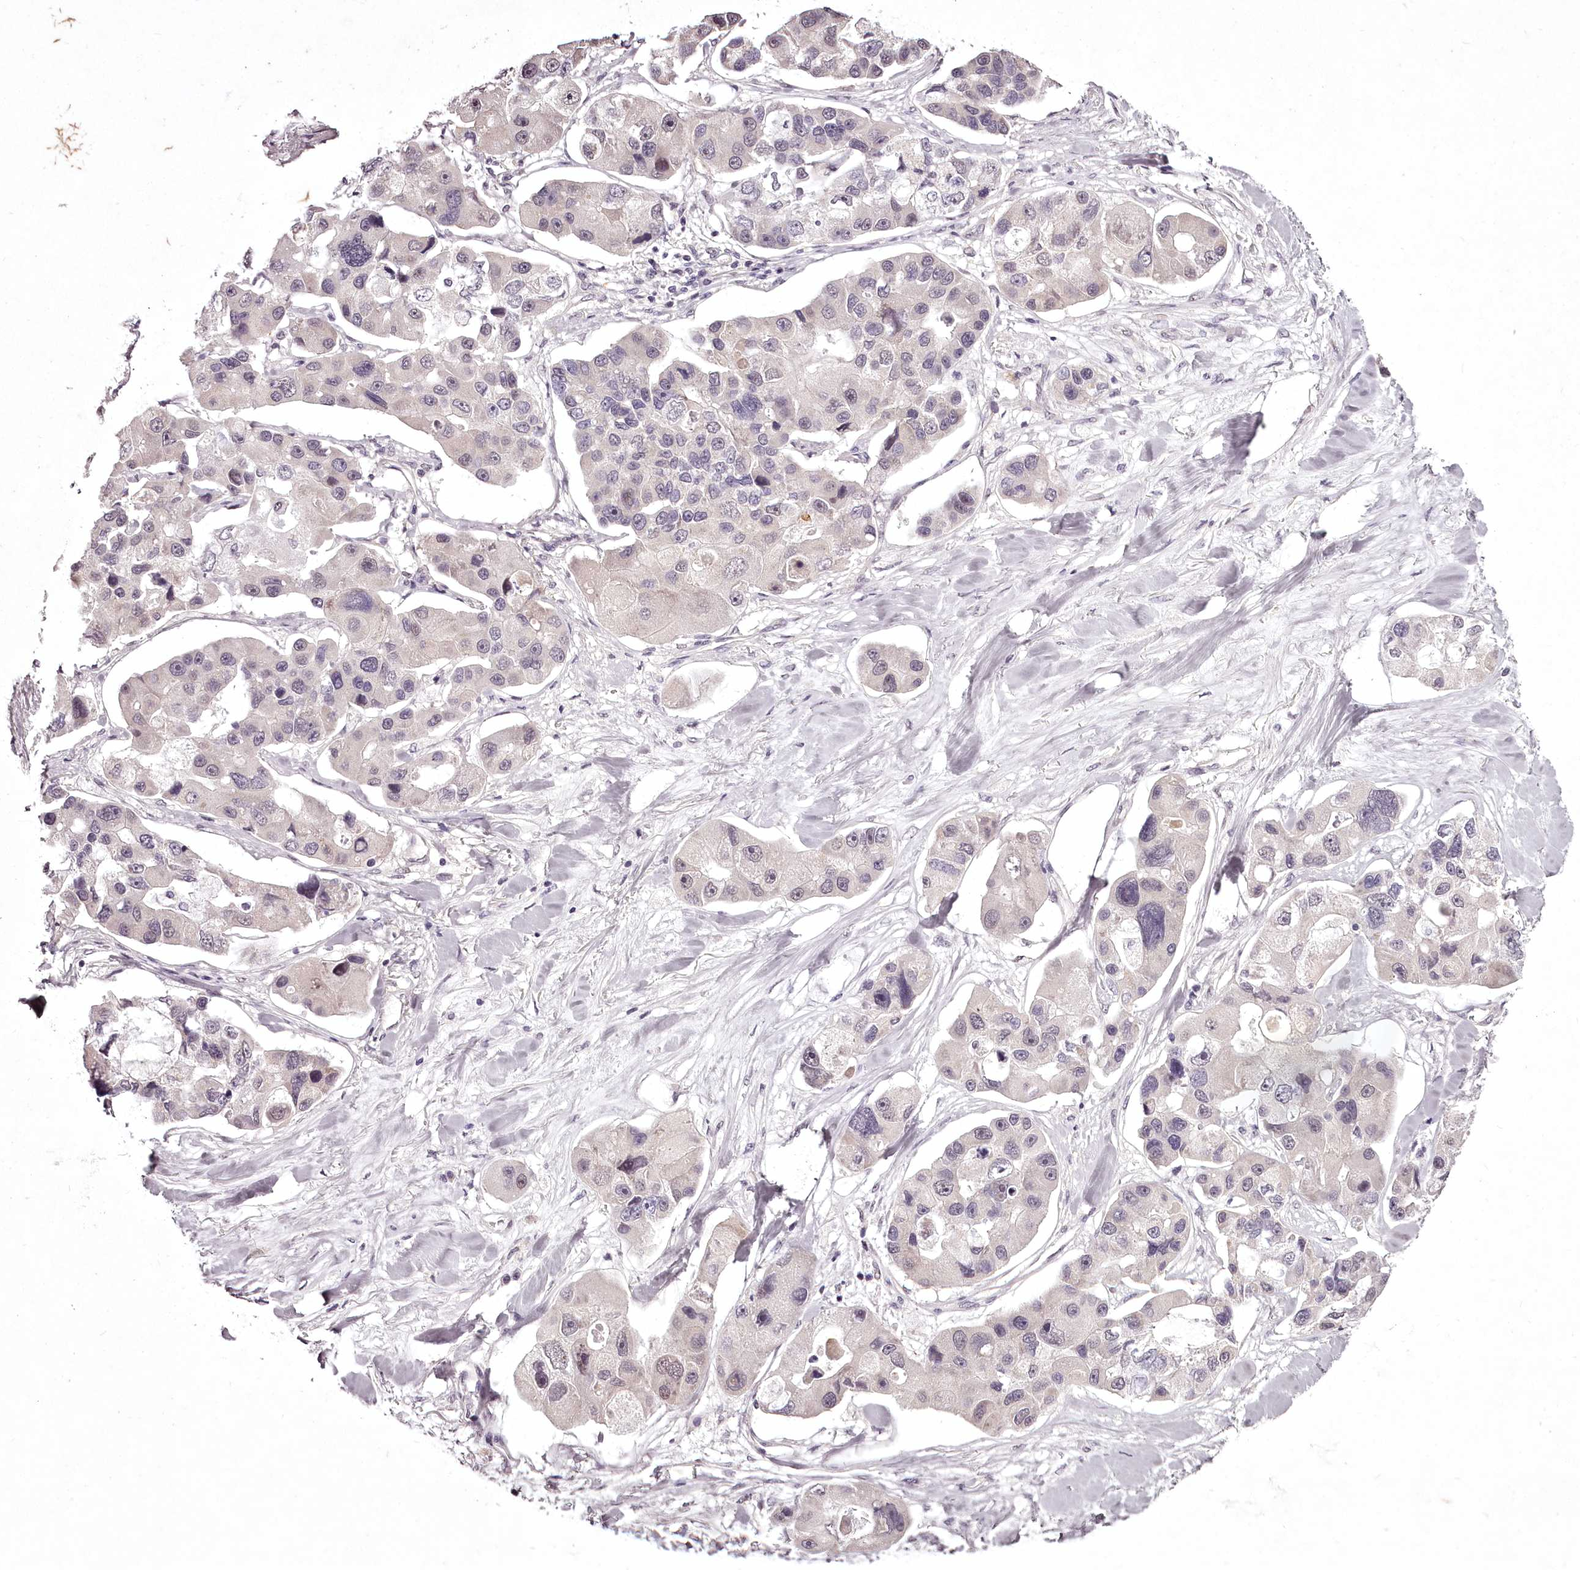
{"staining": {"intensity": "negative", "quantity": "none", "location": "none"}, "tissue": "lung cancer", "cell_type": "Tumor cells", "image_type": "cancer", "snomed": [{"axis": "morphology", "description": "Adenocarcinoma, NOS"}, {"axis": "topography", "description": "Lung"}], "caption": "Protein analysis of adenocarcinoma (lung) exhibits no significant expression in tumor cells.", "gene": "C1orf56", "patient": {"sex": "female", "age": 54}}